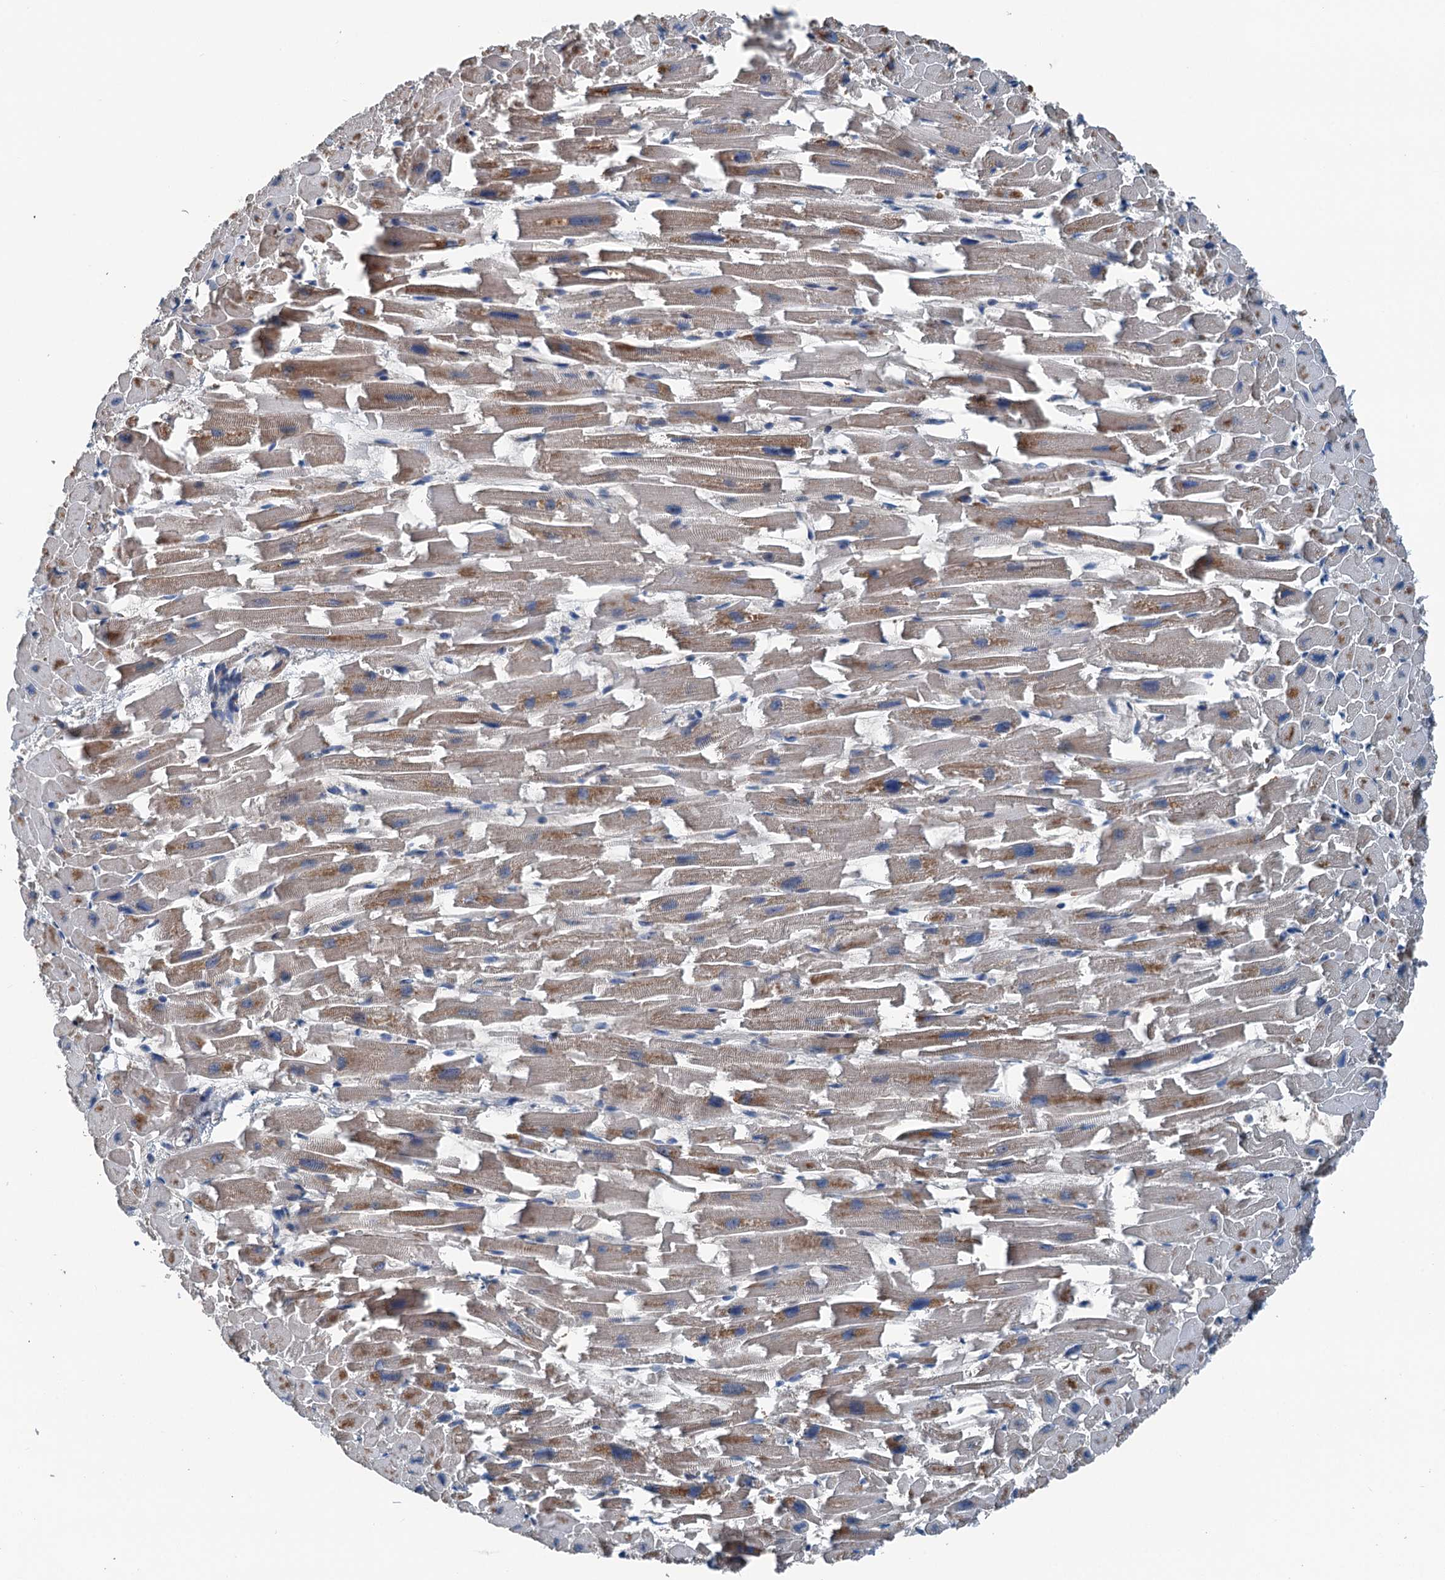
{"staining": {"intensity": "moderate", "quantity": "25%-75%", "location": "cytoplasmic/membranous"}, "tissue": "heart muscle", "cell_type": "Cardiomyocytes", "image_type": "normal", "snomed": [{"axis": "morphology", "description": "Normal tissue, NOS"}, {"axis": "topography", "description": "Heart"}], "caption": "The histopathology image exhibits immunohistochemical staining of unremarkable heart muscle. There is moderate cytoplasmic/membranous positivity is present in approximately 25%-75% of cardiomyocytes.", "gene": "TRPT1", "patient": {"sex": "female", "age": 64}}